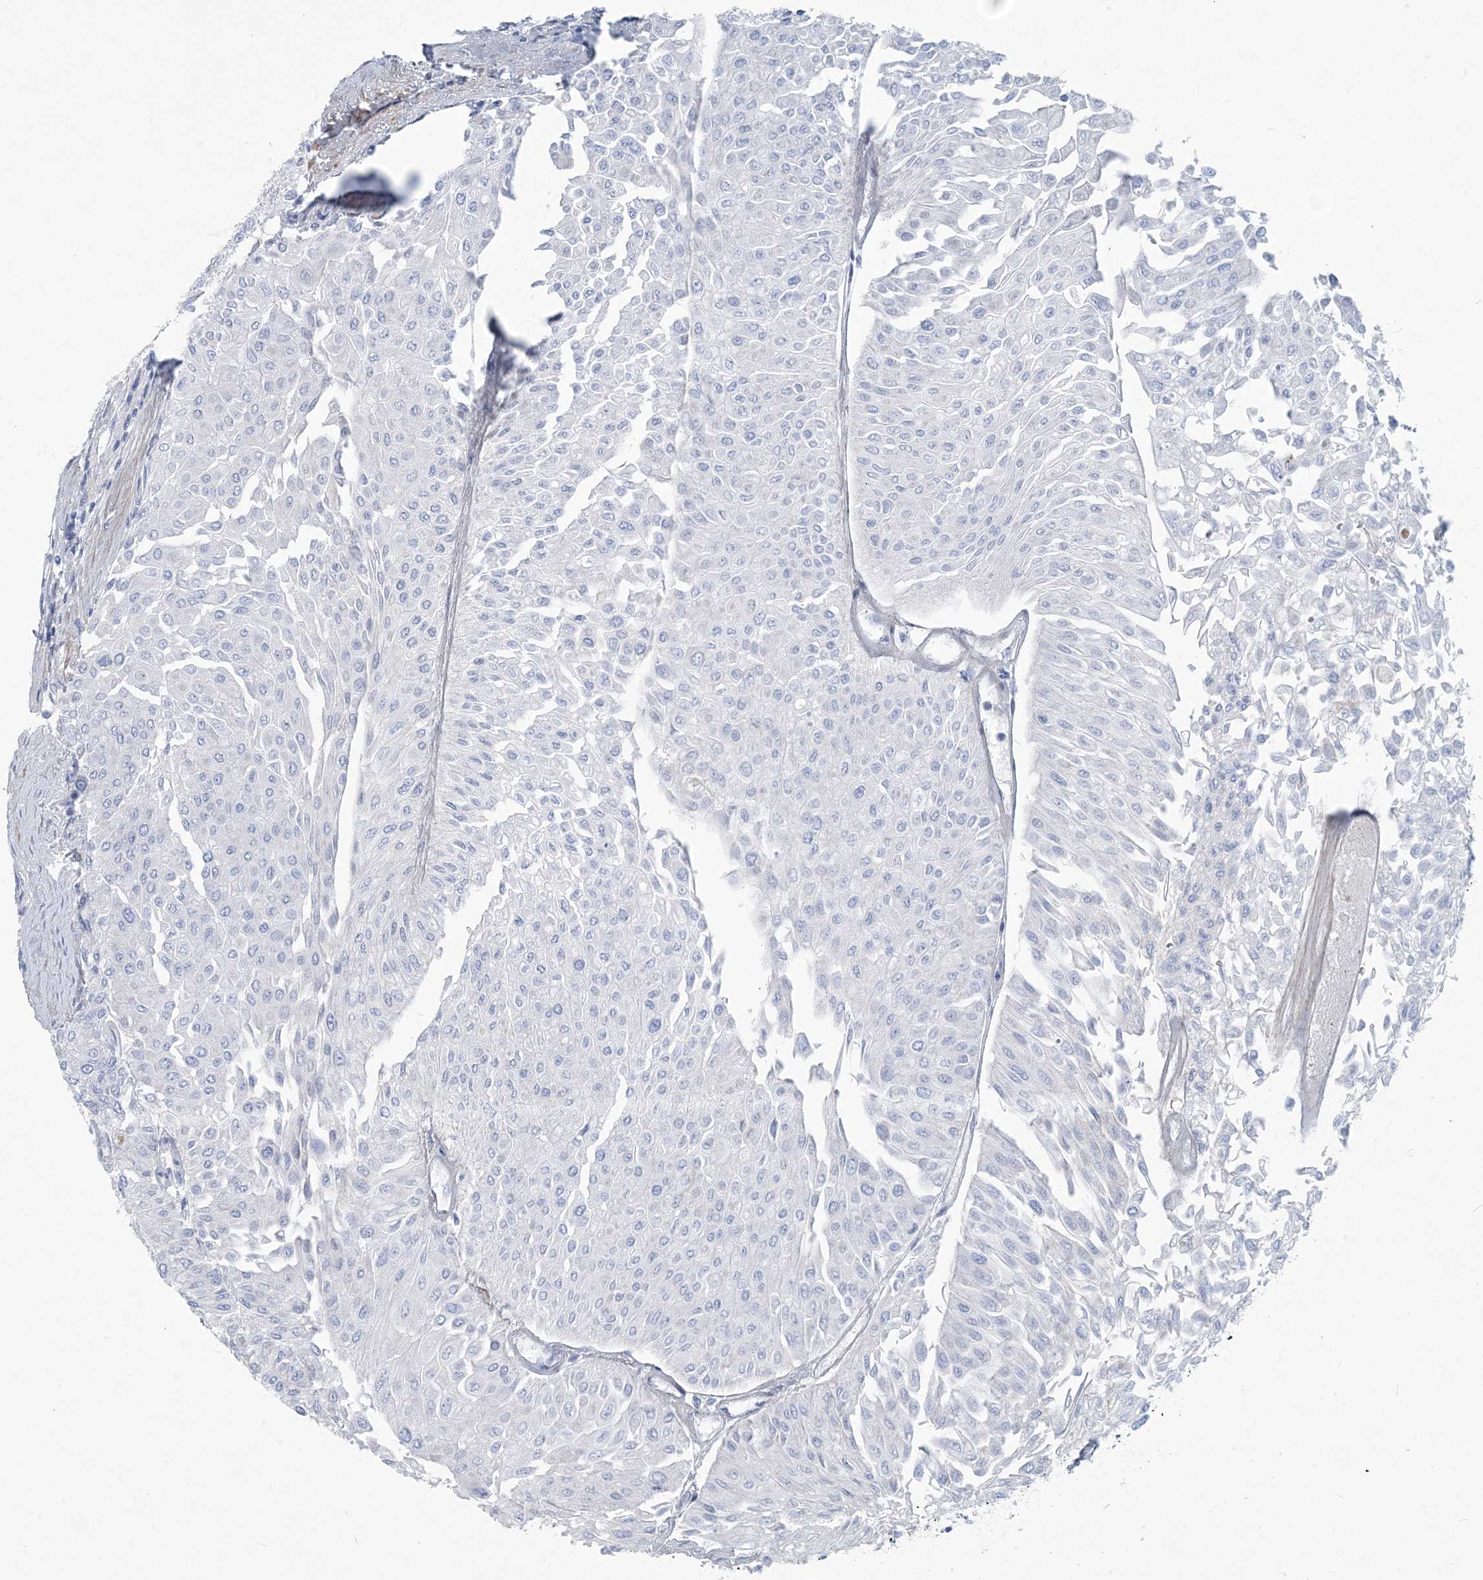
{"staining": {"intensity": "negative", "quantity": "none", "location": "none"}, "tissue": "urothelial cancer", "cell_type": "Tumor cells", "image_type": "cancer", "snomed": [{"axis": "morphology", "description": "Urothelial carcinoma, Low grade"}, {"axis": "topography", "description": "Urinary bladder"}], "caption": "Immunohistochemical staining of human urothelial carcinoma (low-grade) demonstrates no significant staining in tumor cells.", "gene": "MOXD1", "patient": {"sex": "male", "age": 67}}